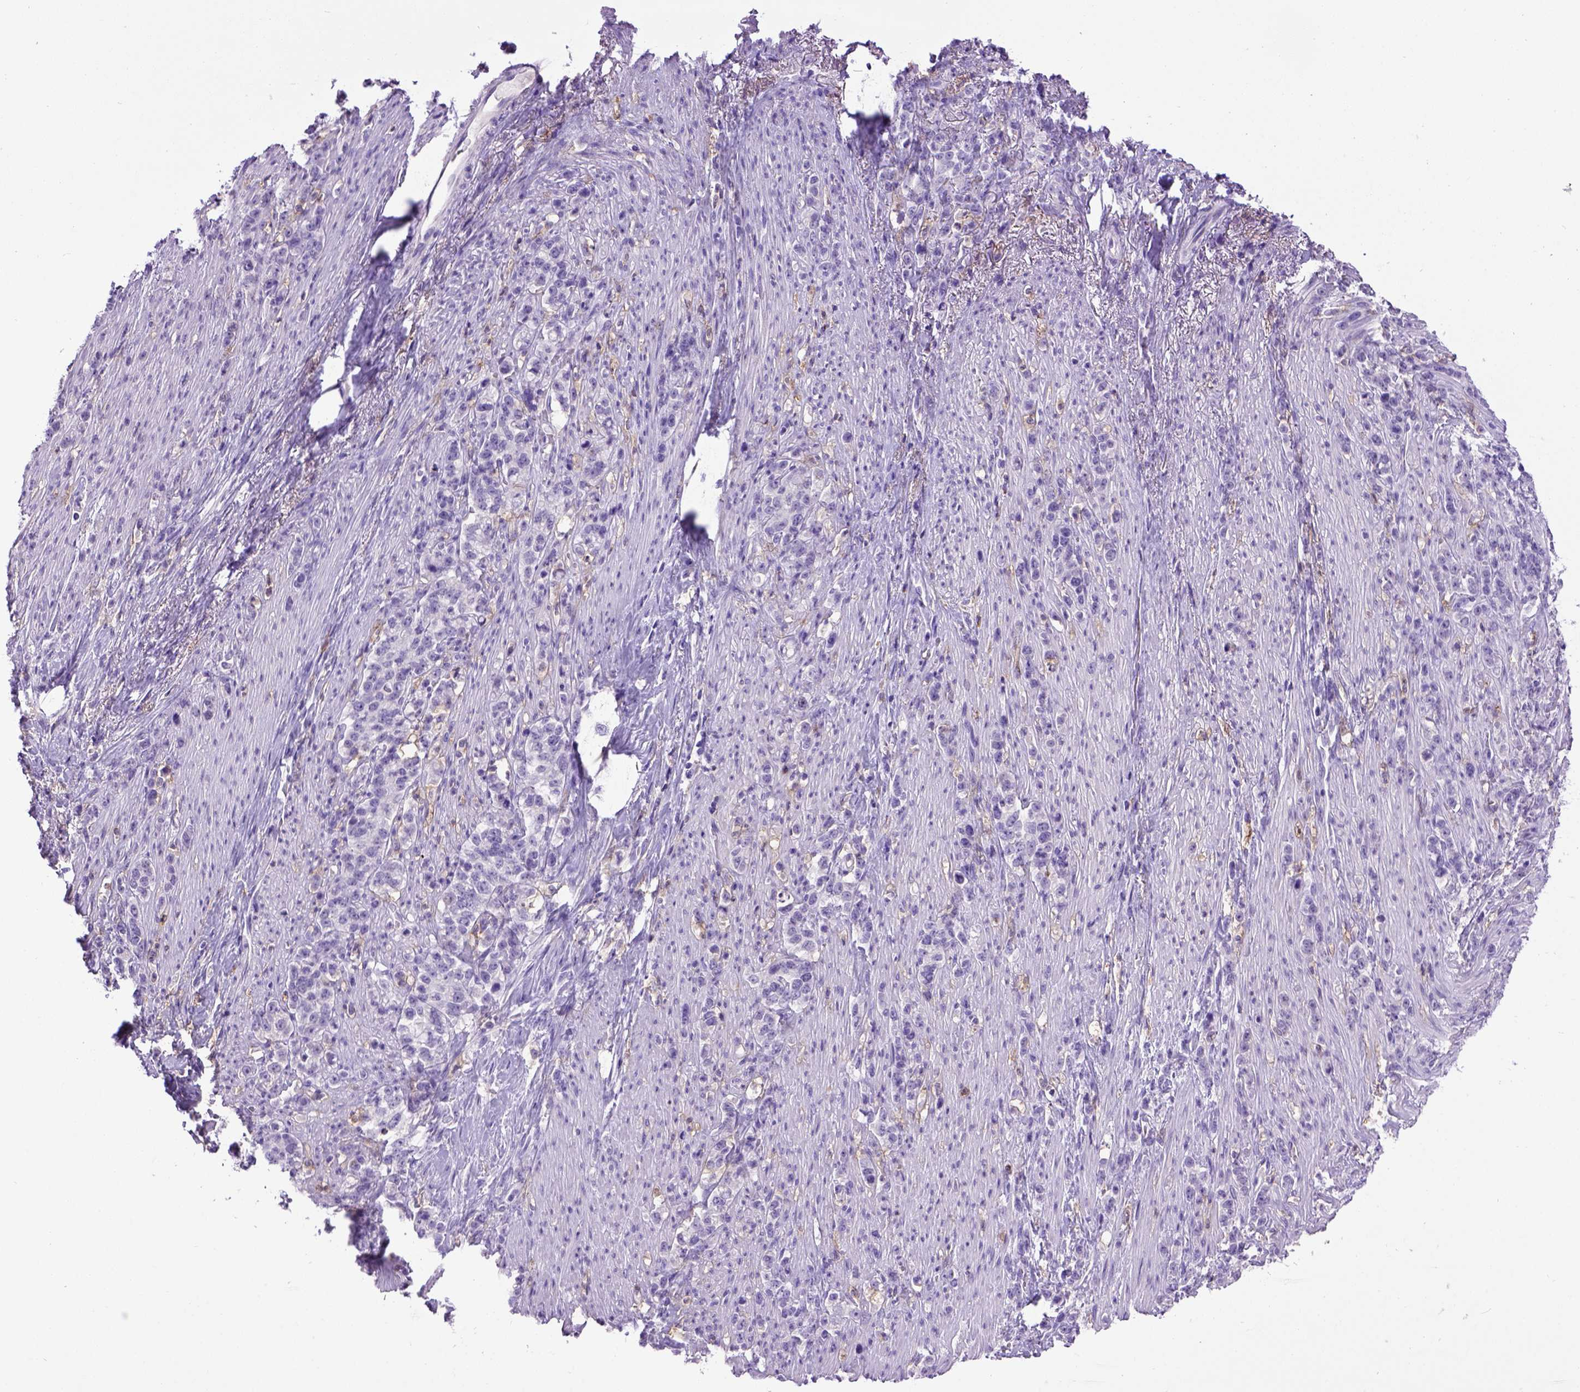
{"staining": {"intensity": "negative", "quantity": "none", "location": "none"}, "tissue": "stomach cancer", "cell_type": "Tumor cells", "image_type": "cancer", "snomed": [{"axis": "morphology", "description": "Adenocarcinoma, NOS"}, {"axis": "topography", "description": "Stomach, lower"}], "caption": "High power microscopy image of an IHC micrograph of stomach adenocarcinoma, revealing no significant positivity in tumor cells.", "gene": "ITGAX", "patient": {"sex": "male", "age": 88}}